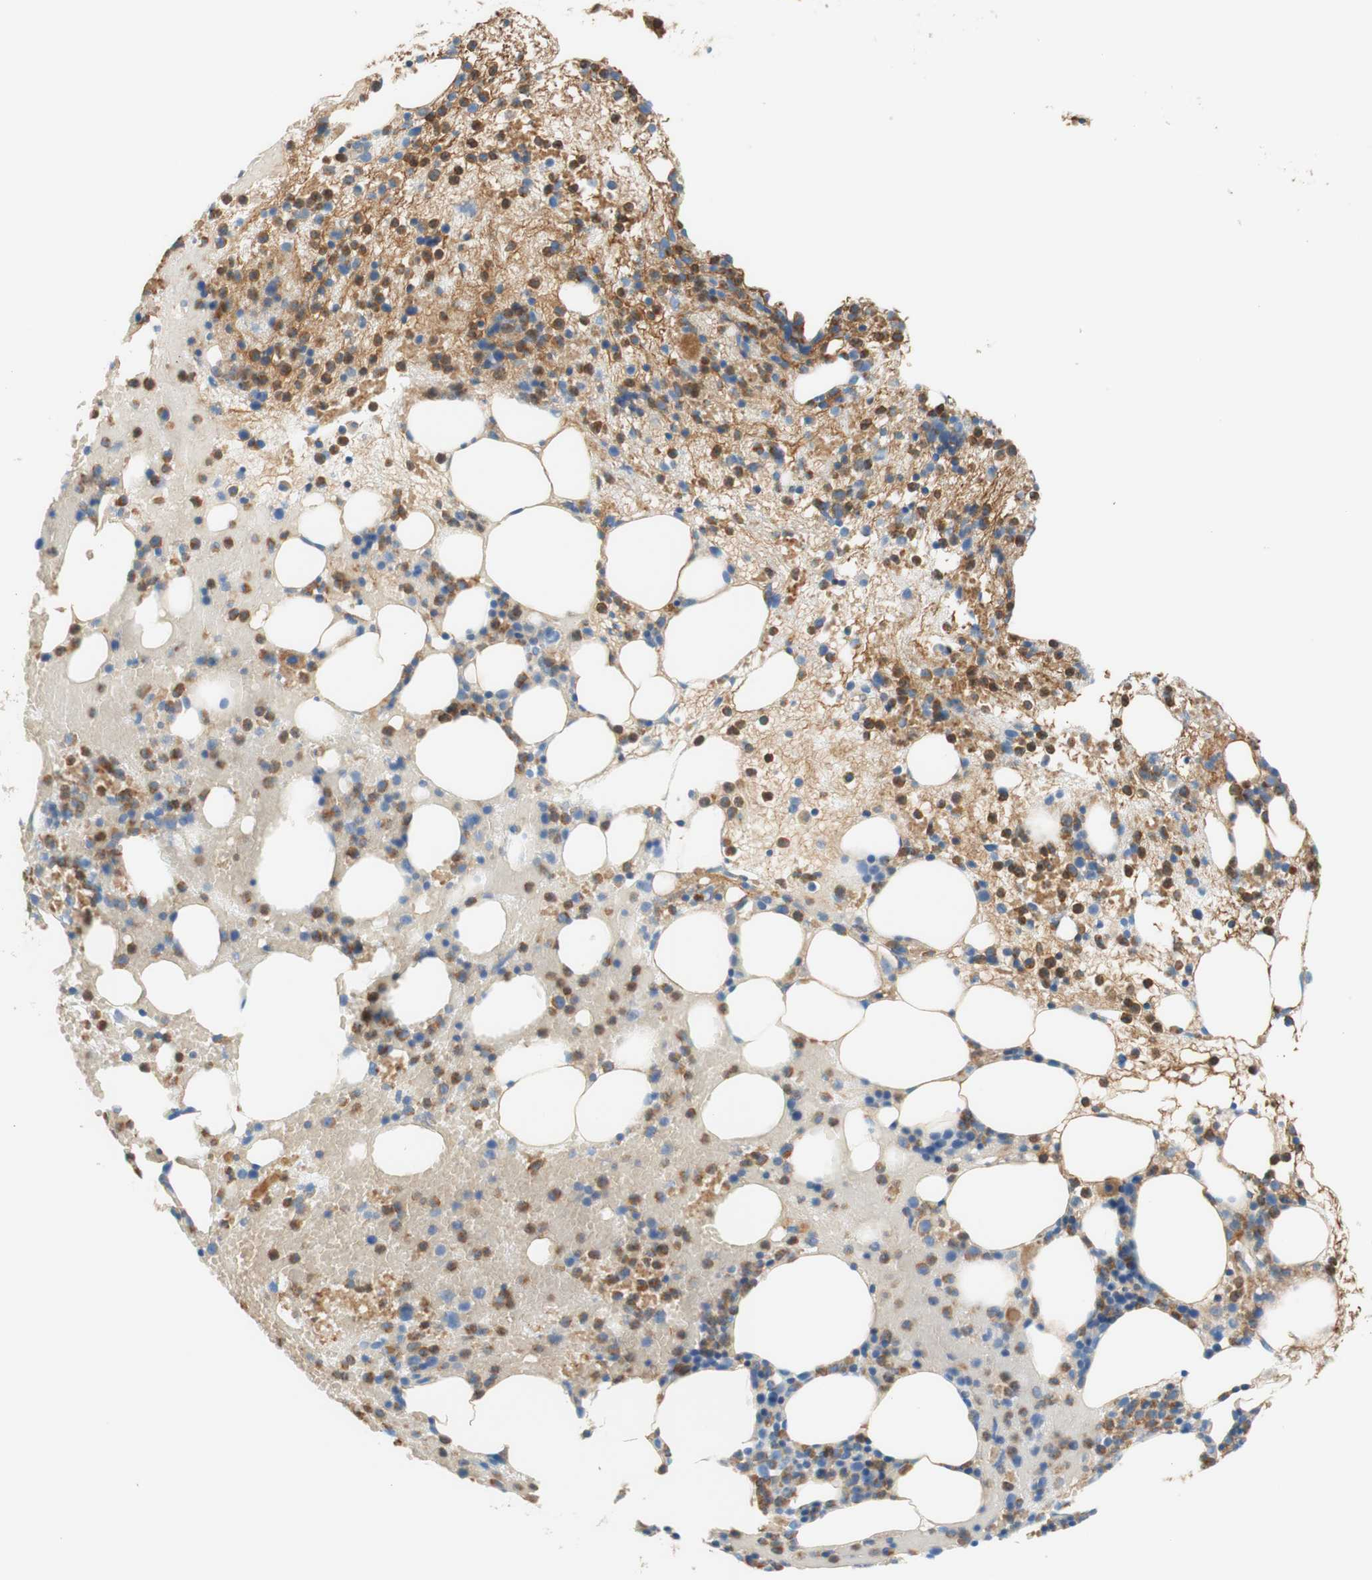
{"staining": {"intensity": "moderate", "quantity": ">75%", "location": "cytoplasmic/membranous,nuclear"}, "tissue": "bone marrow", "cell_type": "Hematopoietic cells", "image_type": "normal", "snomed": [{"axis": "morphology", "description": "Normal tissue, NOS"}, {"axis": "morphology", "description": "Inflammation, NOS"}, {"axis": "topography", "description": "Bone marrow"}], "caption": "The photomicrograph reveals staining of unremarkable bone marrow, revealing moderate cytoplasmic/membranous,nuclear protein positivity (brown color) within hematopoietic cells.", "gene": "STOM", "patient": {"sex": "female", "age": 79}}